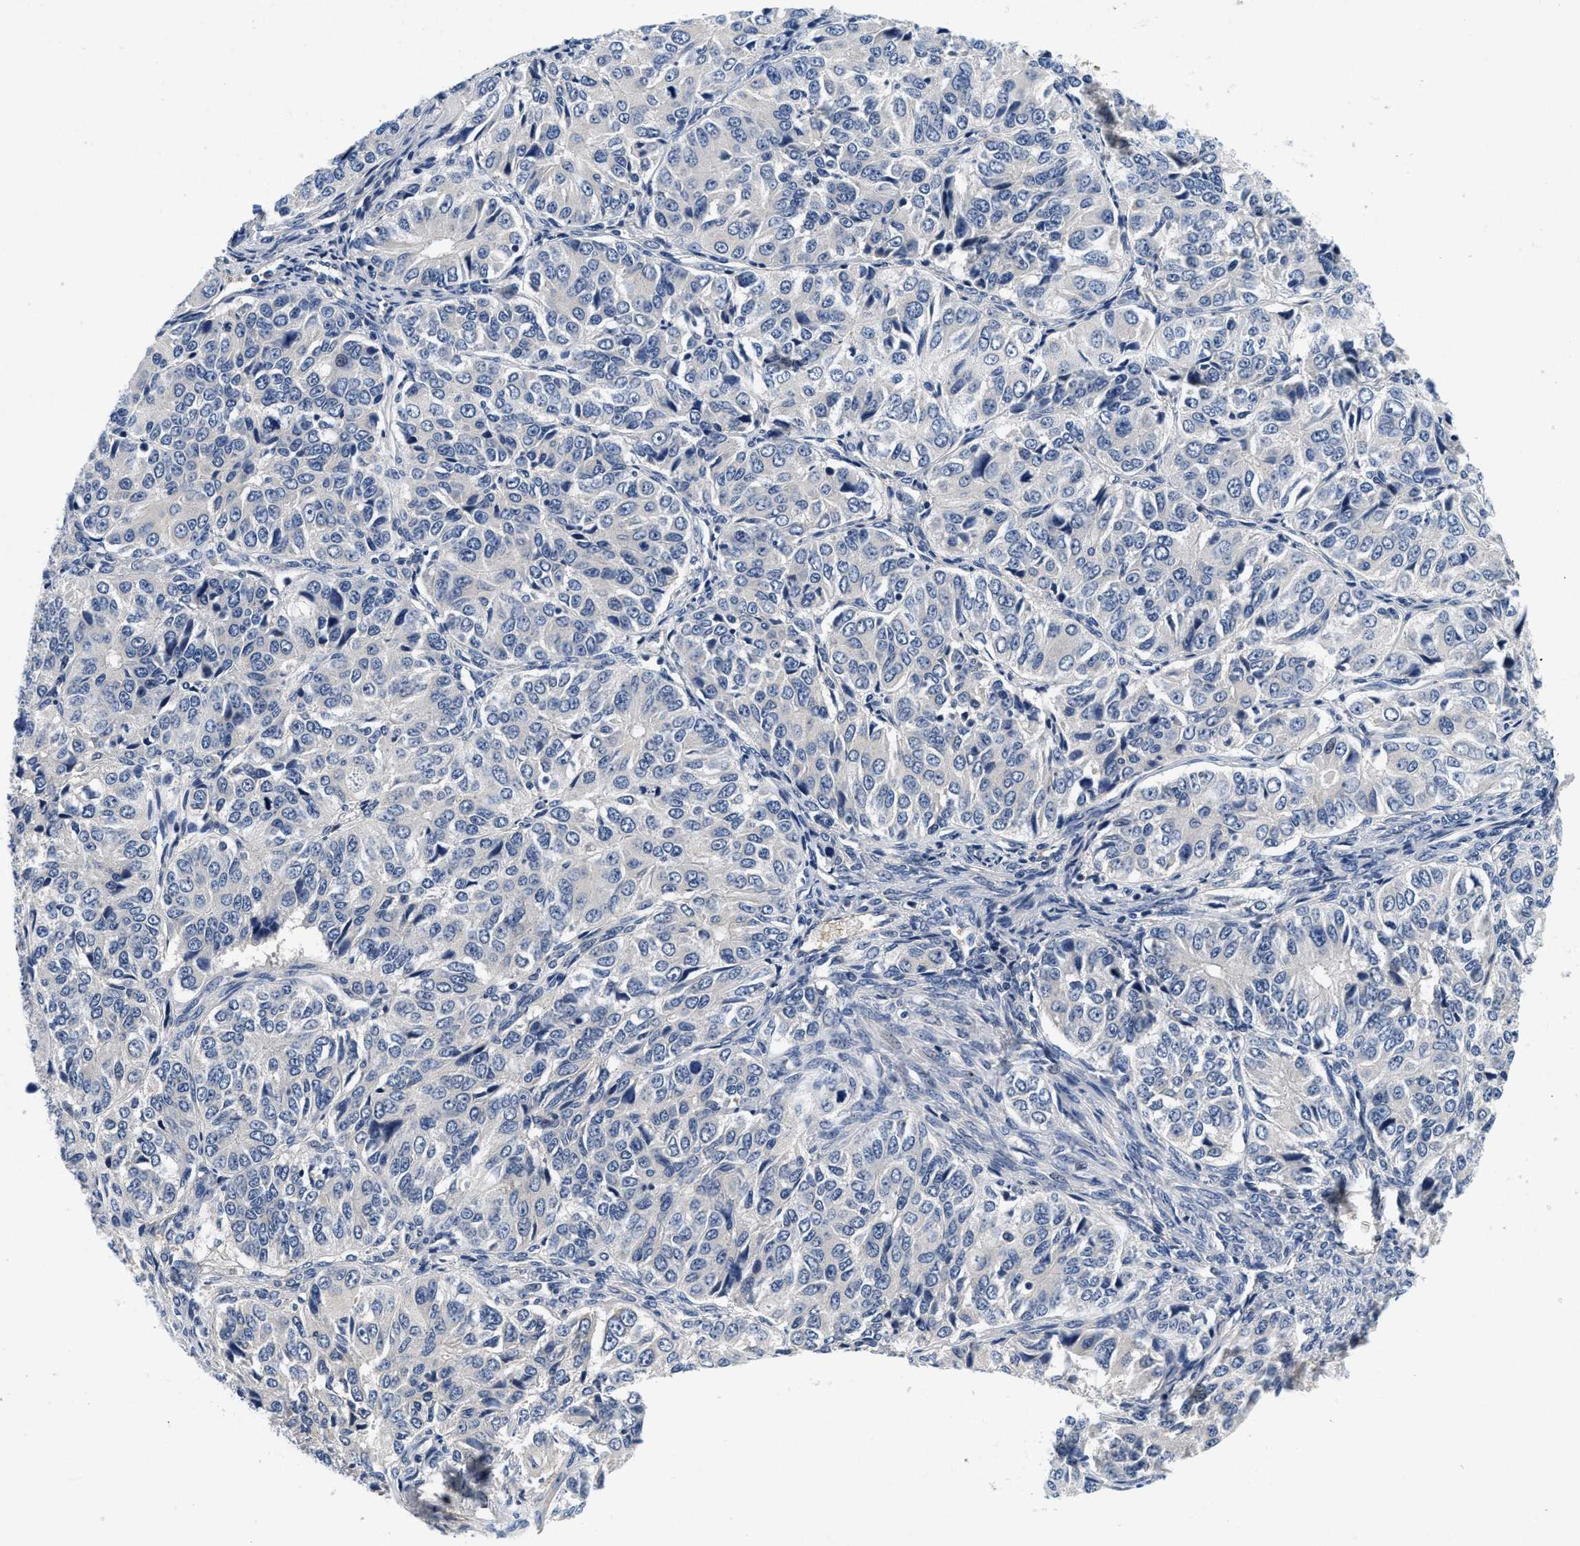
{"staining": {"intensity": "negative", "quantity": "none", "location": "none"}, "tissue": "ovarian cancer", "cell_type": "Tumor cells", "image_type": "cancer", "snomed": [{"axis": "morphology", "description": "Carcinoma, endometroid"}, {"axis": "topography", "description": "Ovary"}], "caption": "Immunohistochemical staining of ovarian cancer (endometroid carcinoma) displays no significant positivity in tumor cells.", "gene": "PDP1", "patient": {"sex": "female", "age": 51}}